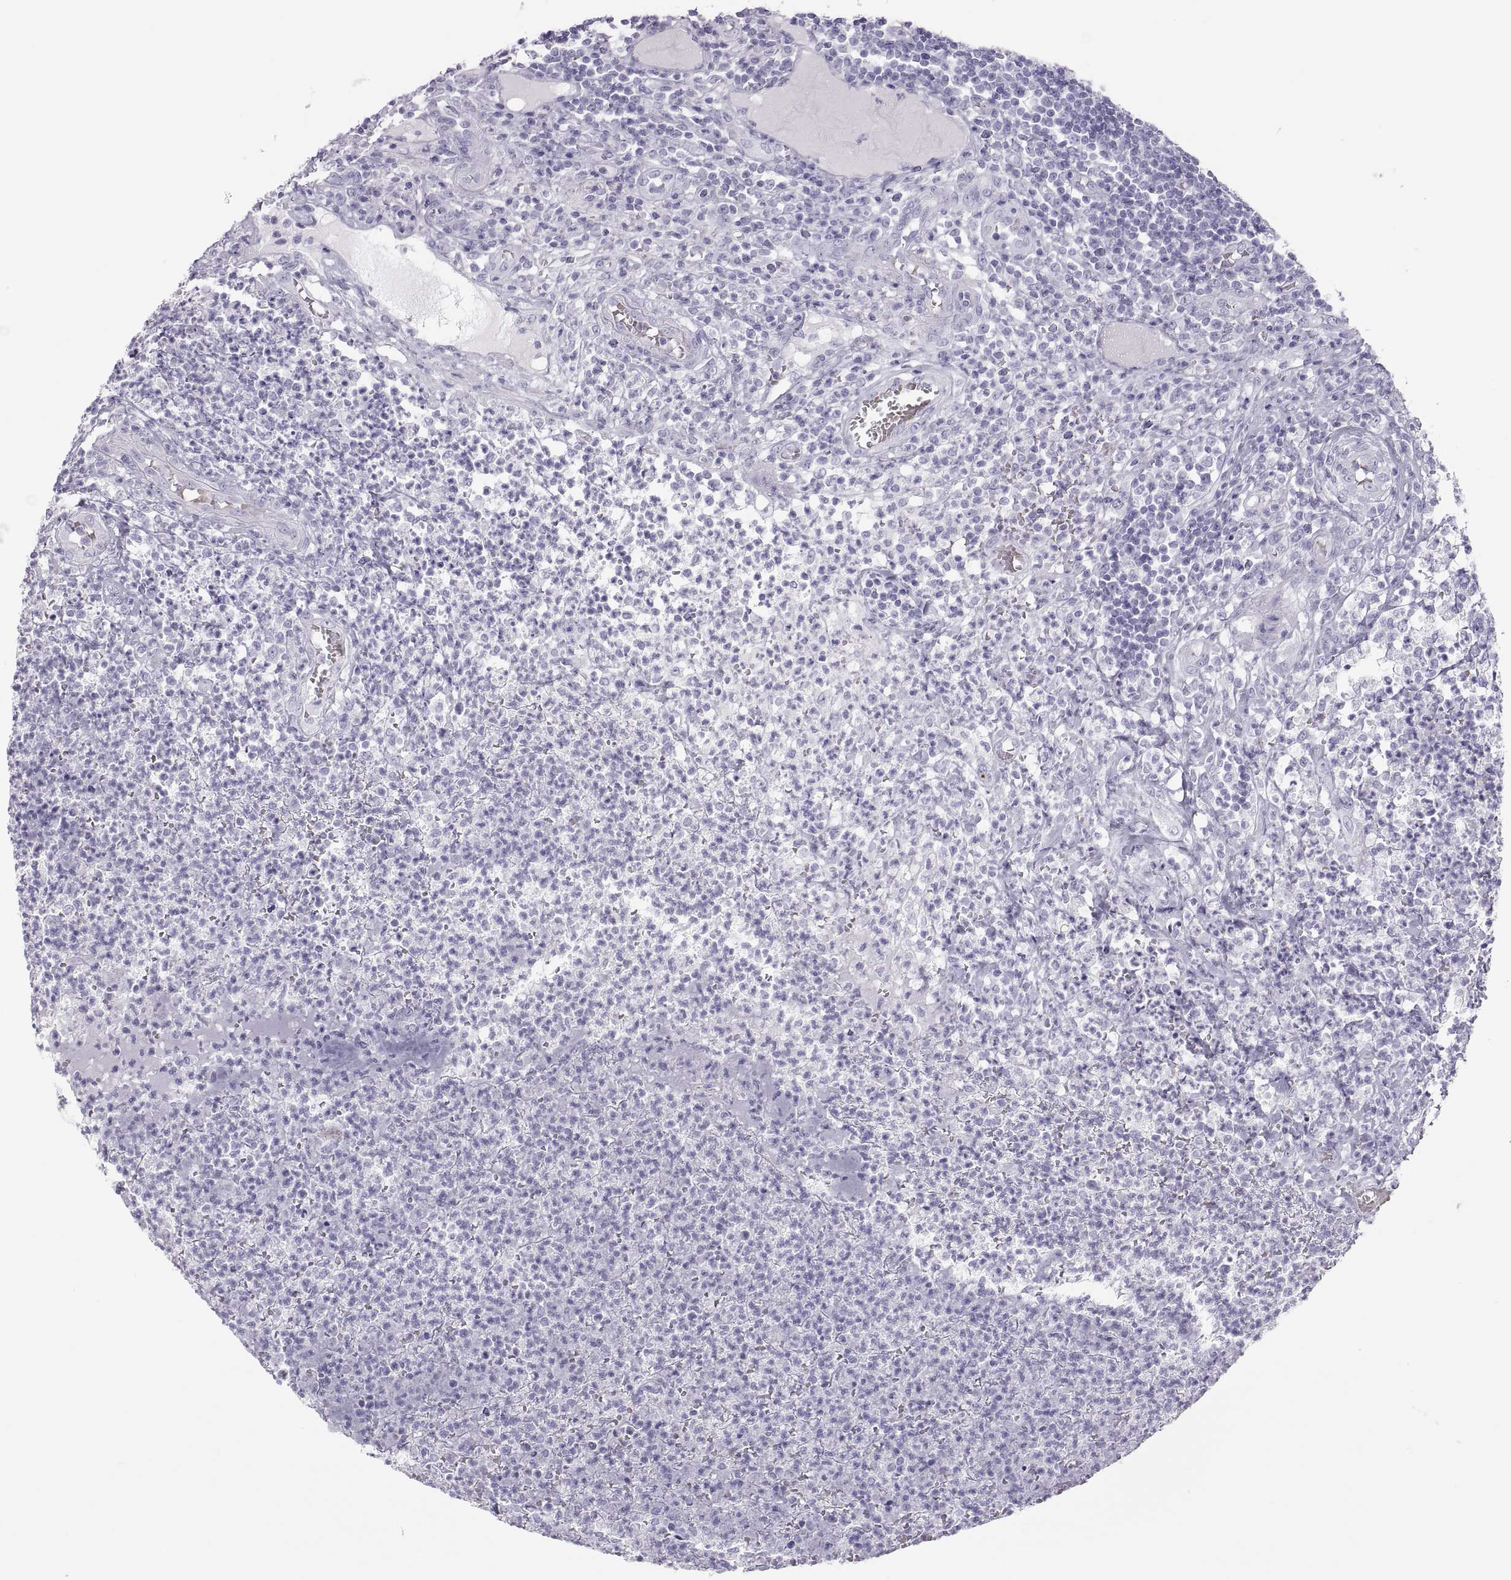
{"staining": {"intensity": "negative", "quantity": "none", "location": "none"}, "tissue": "appendix", "cell_type": "Glandular cells", "image_type": "normal", "snomed": [{"axis": "morphology", "description": "Normal tissue, NOS"}, {"axis": "morphology", "description": "Inflammation, NOS"}, {"axis": "topography", "description": "Appendix"}], "caption": "Immunohistochemical staining of benign appendix demonstrates no significant positivity in glandular cells.", "gene": "SEMG1", "patient": {"sex": "male", "age": 16}}